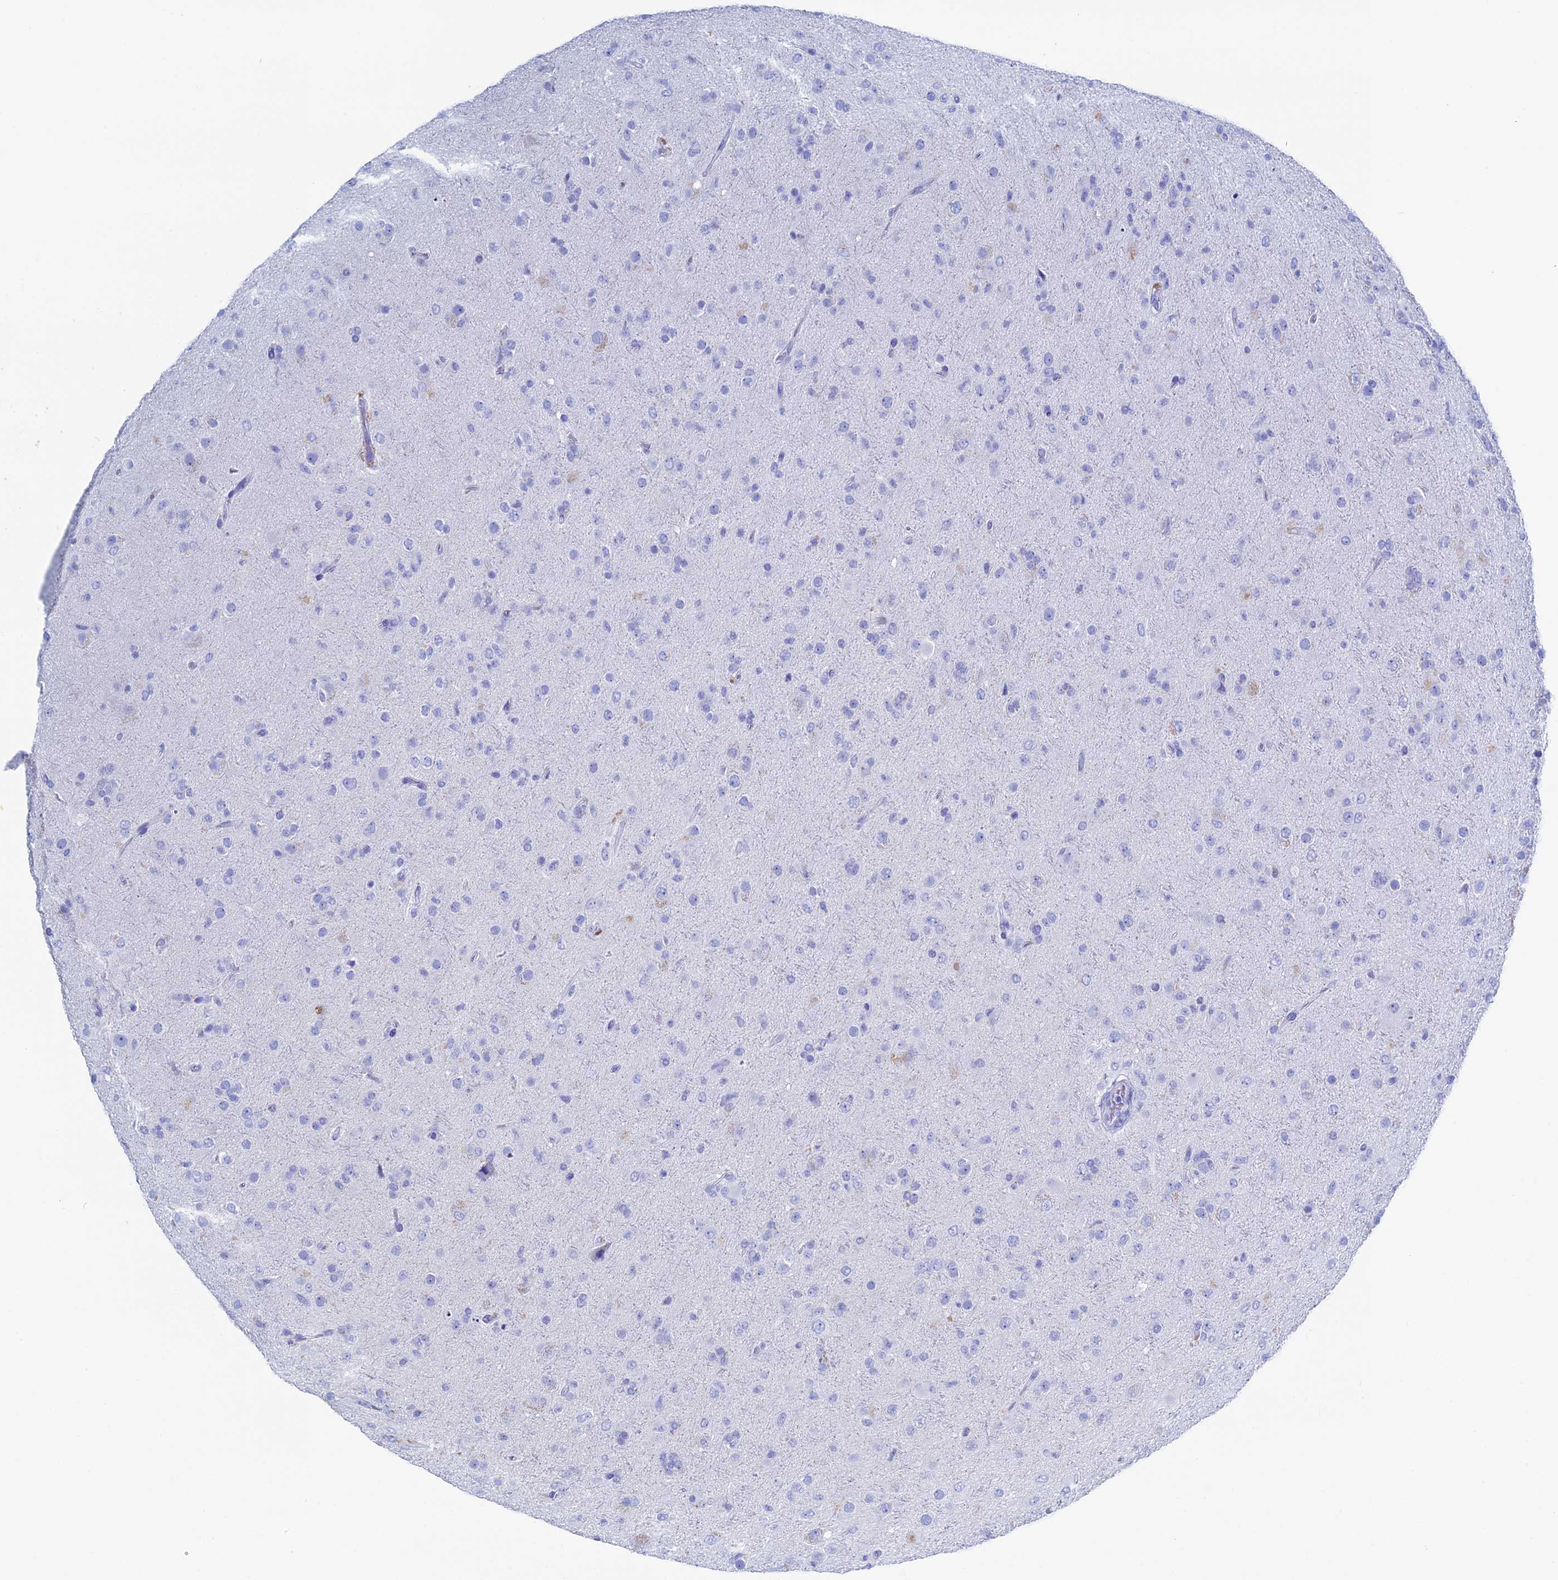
{"staining": {"intensity": "negative", "quantity": "none", "location": "none"}, "tissue": "glioma", "cell_type": "Tumor cells", "image_type": "cancer", "snomed": [{"axis": "morphology", "description": "Glioma, malignant, Low grade"}, {"axis": "topography", "description": "Brain"}], "caption": "Immunohistochemical staining of malignant glioma (low-grade) shows no significant staining in tumor cells.", "gene": "UNC119", "patient": {"sex": "male", "age": 65}}